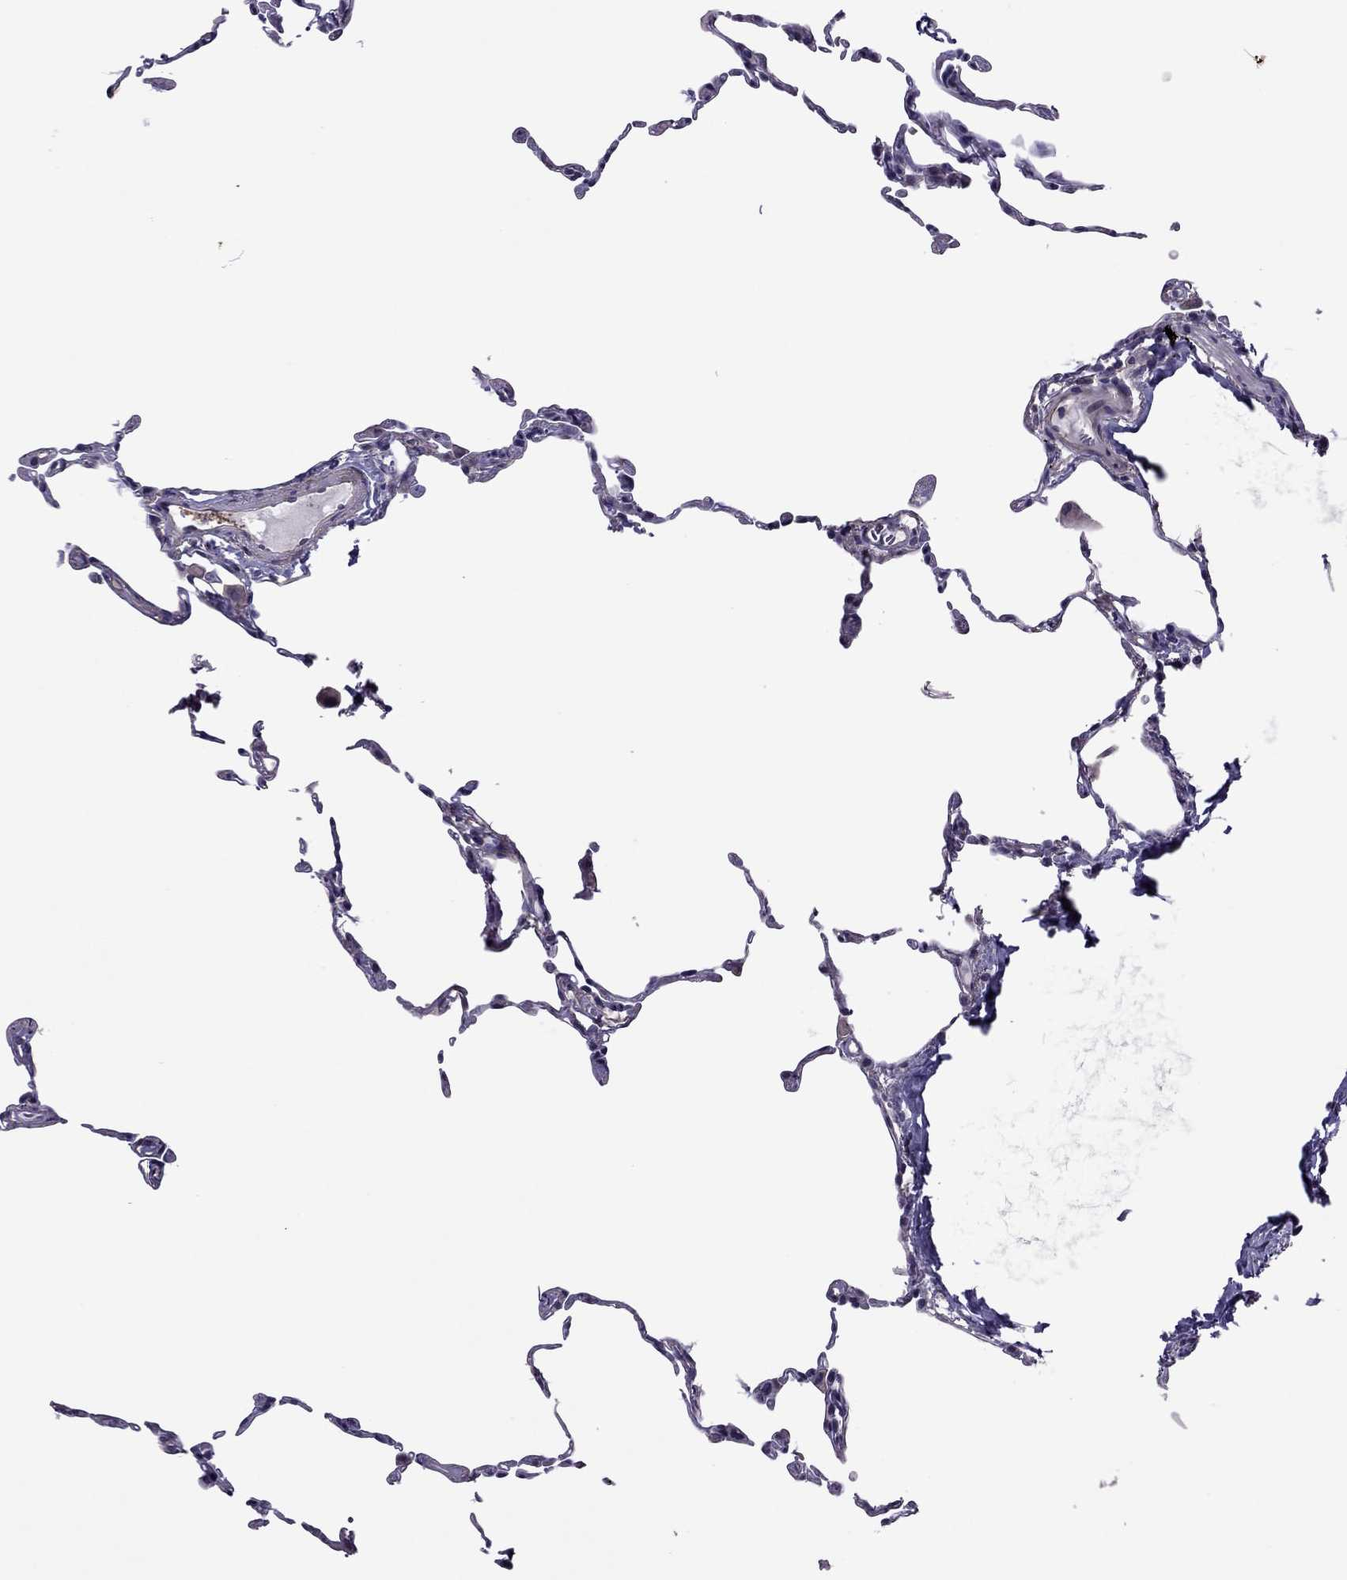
{"staining": {"intensity": "negative", "quantity": "none", "location": "none"}, "tissue": "lung", "cell_type": "Alveolar cells", "image_type": "normal", "snomed": [{"axis": "morphology", "description": "Normal tissue, NOS"}, {"axis": "topography", "description": "Lung"}], "caption": "The immunohistochemistry micrograph has no significant expression in alveolar cells of lung.", "gene": "SLC16A8", "patient": {"sex": "female", "age": 57}}